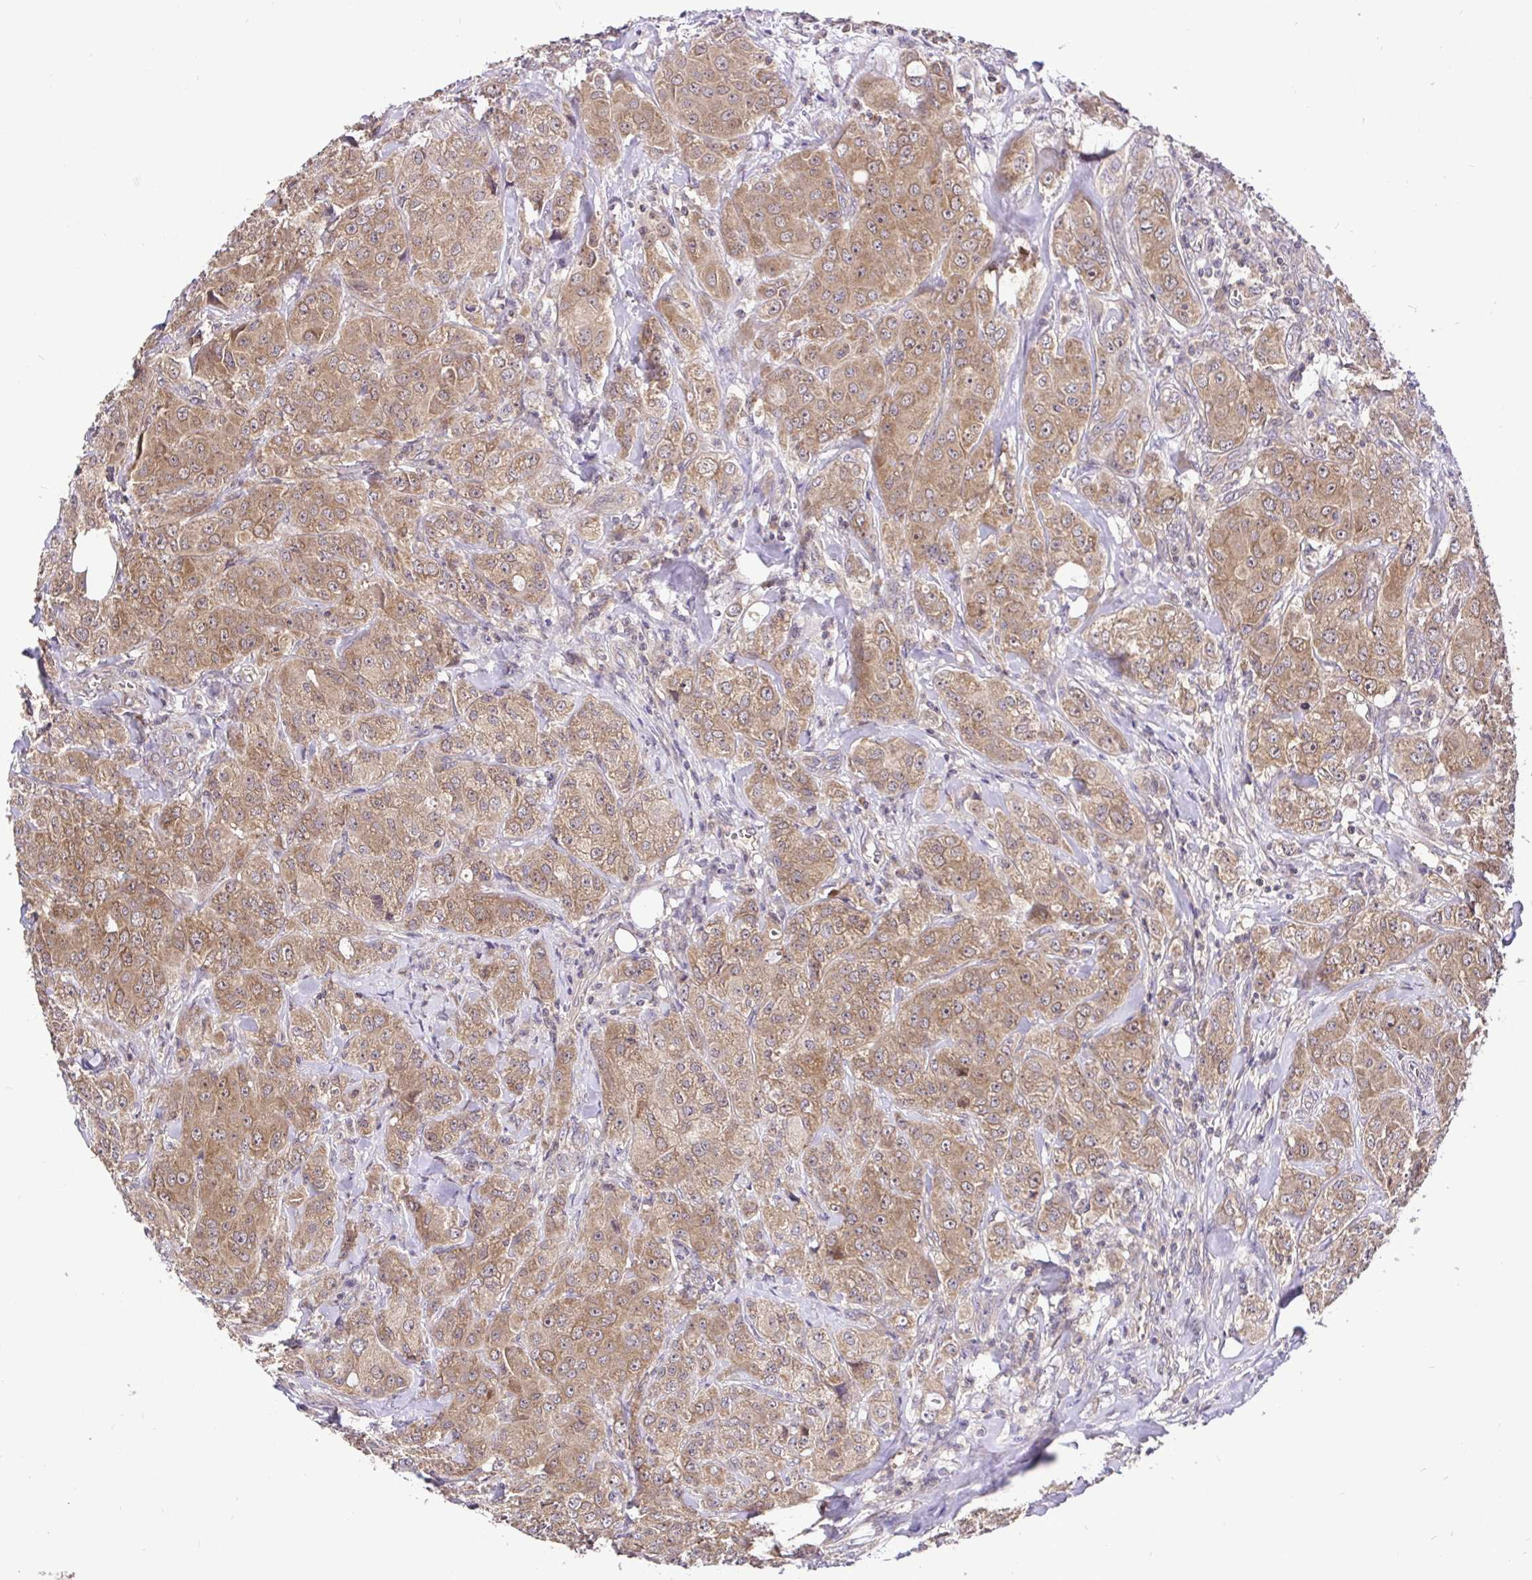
{"staining": {"intensity": "moderate", "quantity": ">75%", "location": "cytoplasmic/membranous,nuclear"}, "tissue": "breast cancer", "cell_type": "Tumor cells", "image_type": "cancer", "snomed": [{"axis": "morphology", "description": "Normal tissue, NOS"}, {"axis": "morphology", "description": "Duct carcinoma"}, {"axis": "topography", "description": "Breast"}], "caption": "Breast cancer (intraductal carcinoma) was stained to show a protein in brown. There is medium levels of moderate cytoplasmic/membranous and nuclear expression in about >75% of tumor cells.", "gene": "UBE2M", "patient": {"sex": "female", "age": 43}}